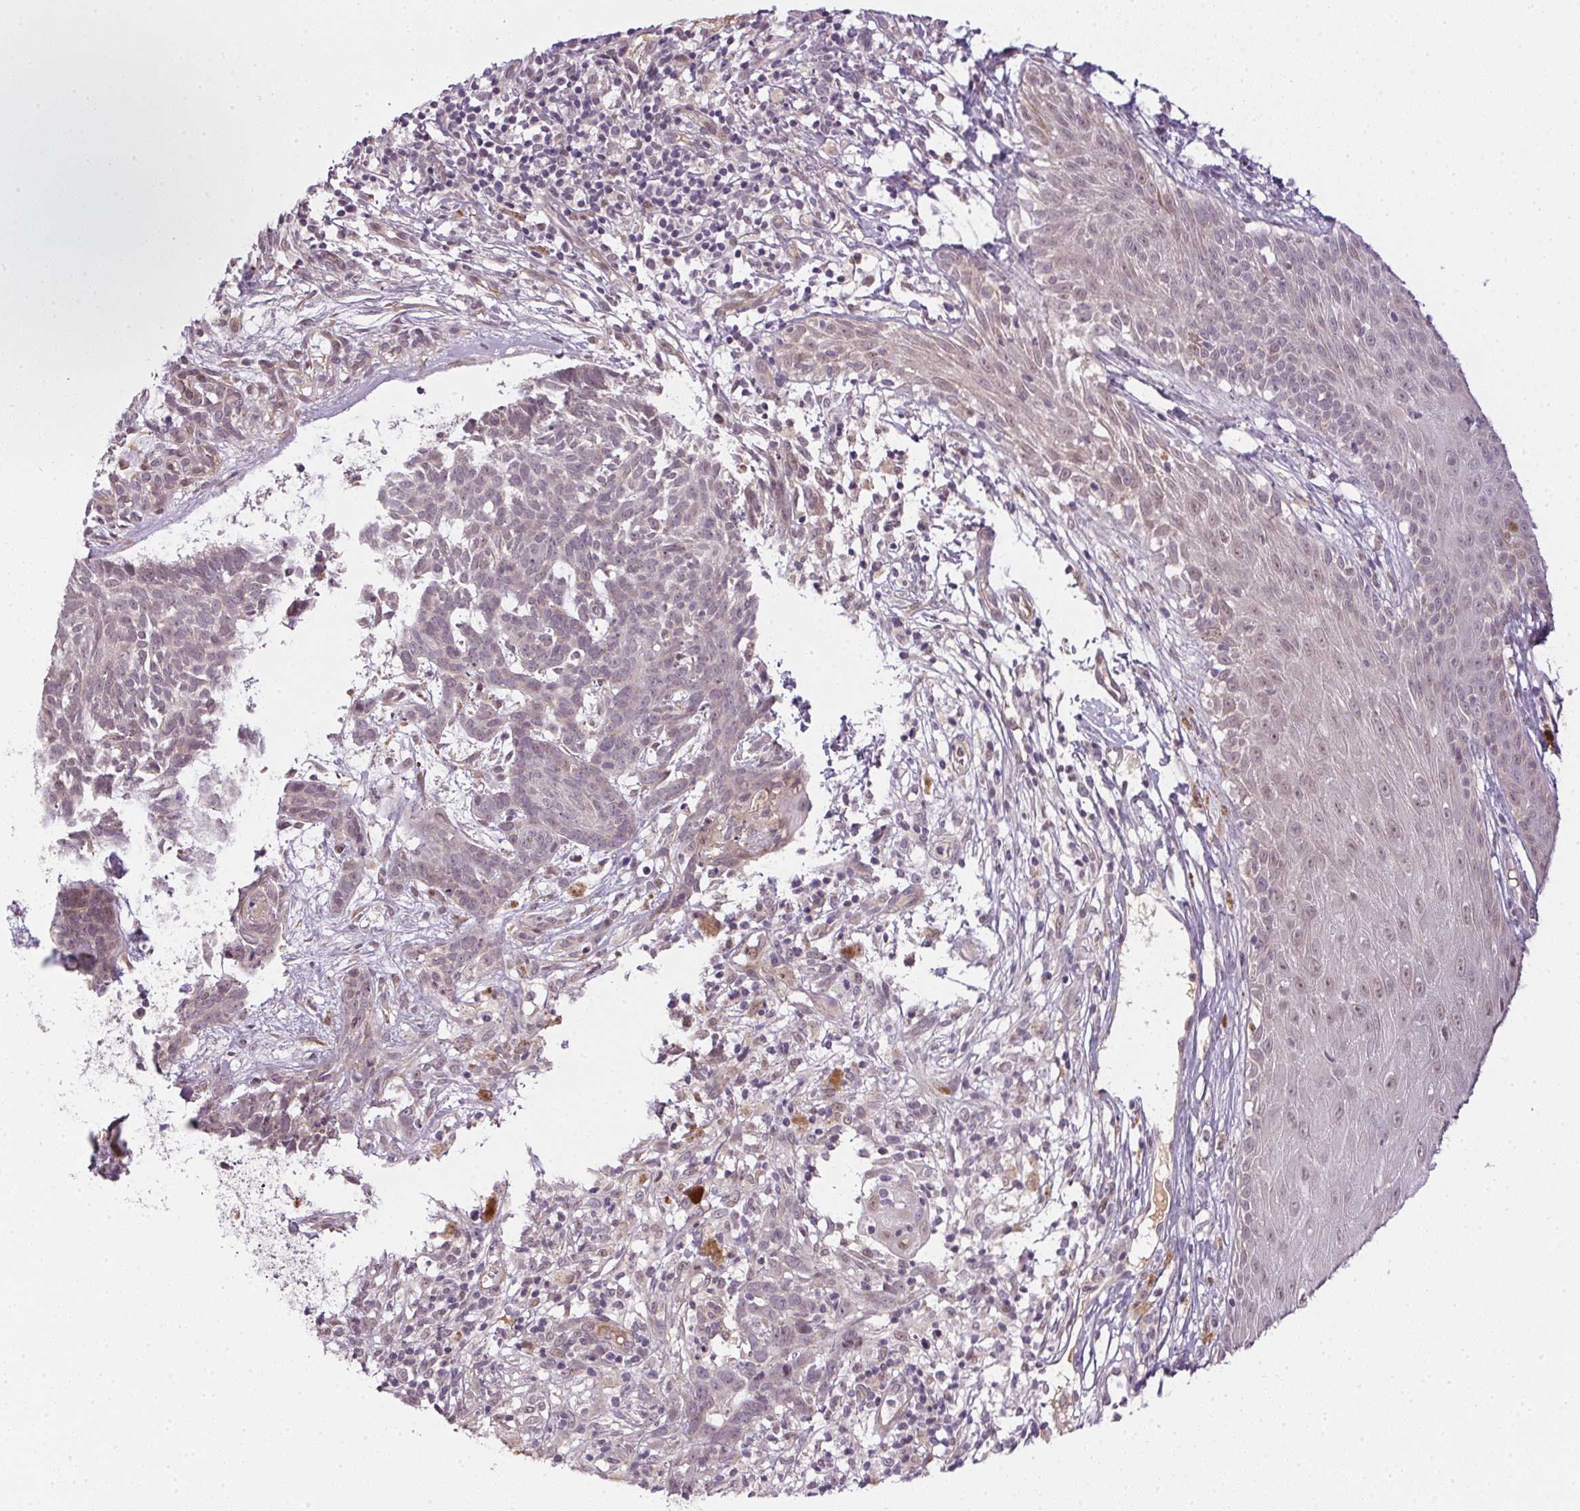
{"staining": {"intensity": "negative", "quantity": "none", "location": "none"}, "tissue": "skin cancer", "cell_type": "Tumor cells", "image_type": "cancer", "snomed": [{"axis": "morphology", "description": "Basal cell carcinoma"}, {"axis": "topography", "description": "Skin"}], "caption": "Human basal cell carcinoma (skin) stained for a protein using IHC shows no positivity in tumor cells.", "gene": "CFAP92", "patient": {"sex": "female", "age": 78}}